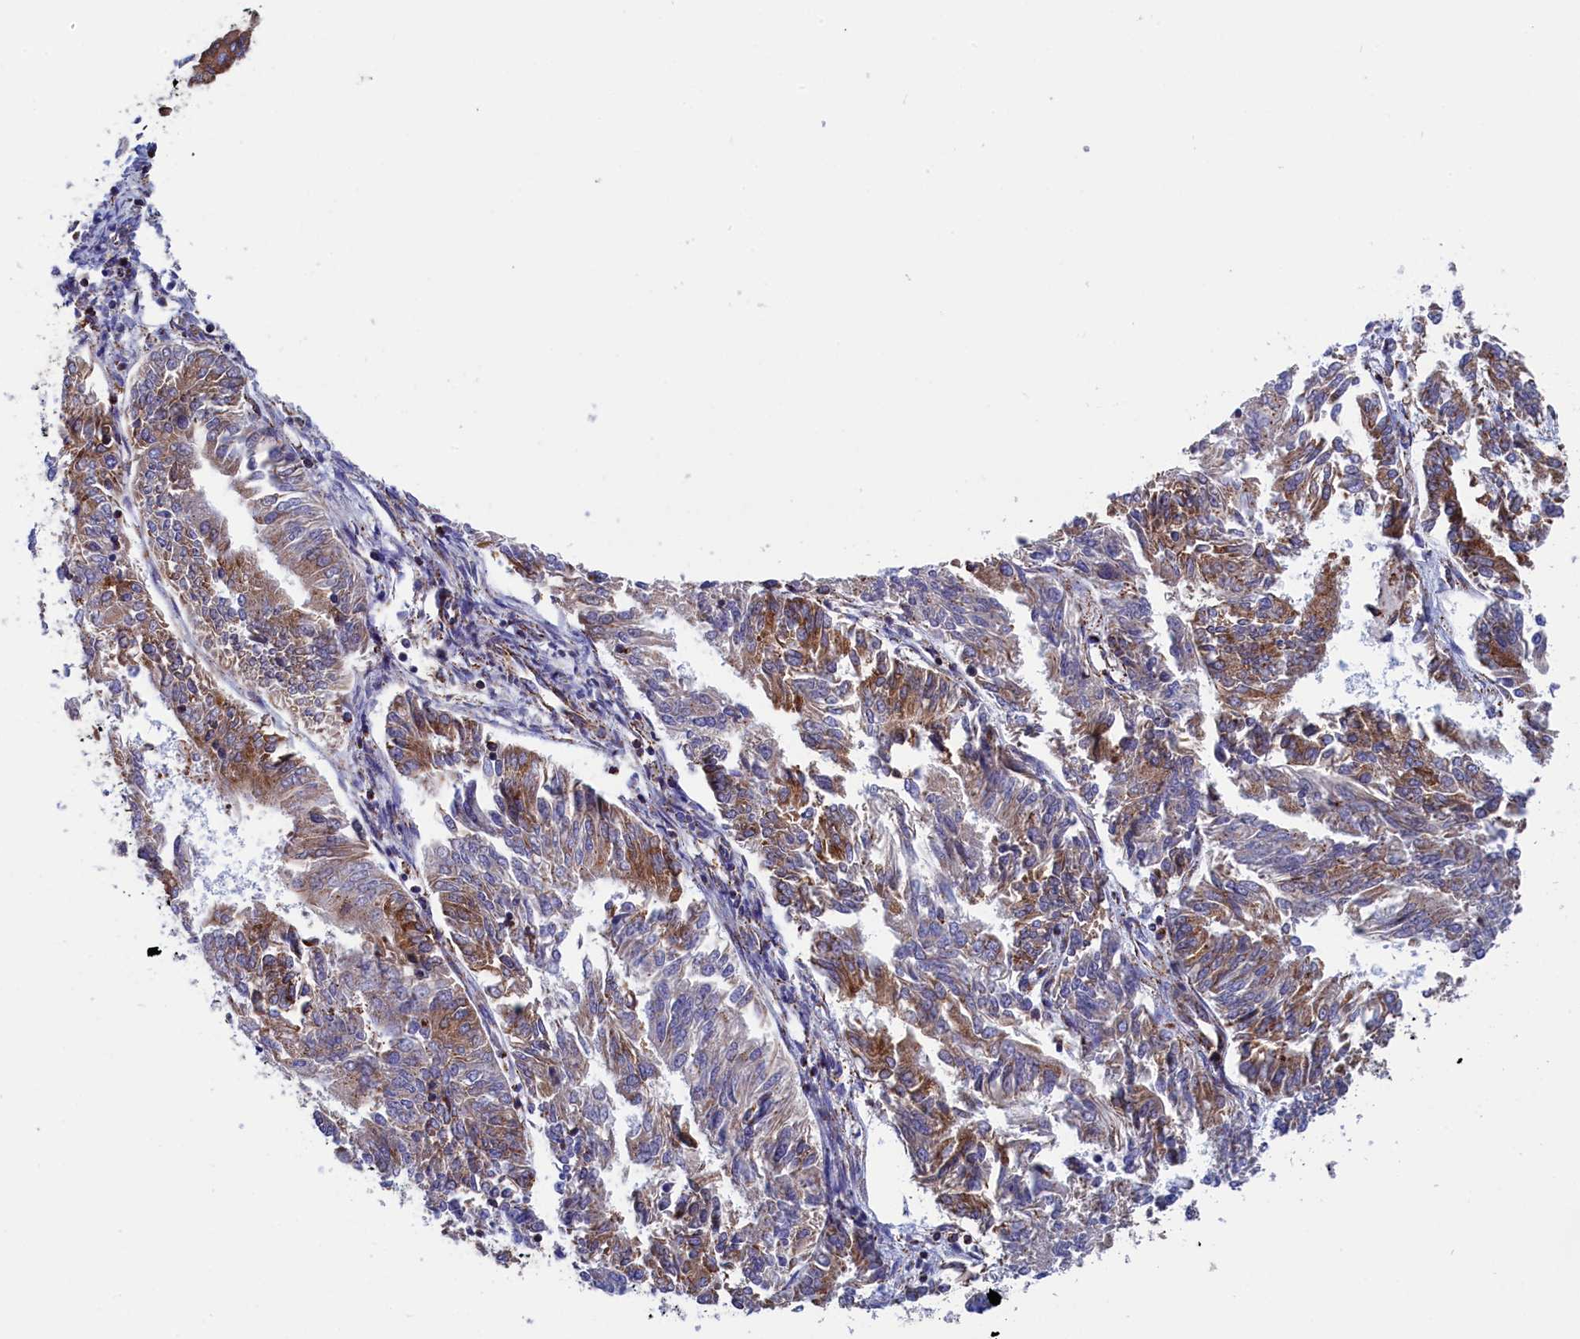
{"staining": {"intensity": "moderate", "quantity": "25%-75%", "location": "cytoplasmic/membranous"}, "tissue": "endometrial cancer", "cell_type": "Tumor cells", "image_type": "cancer", "snomed": [{"axis": "morphology", "description": "Adenocarcinoma, NOS"}, {"axis": "topography", "description": "Endometrium"}], "caption": "Immunohistochemical staining of endometrial cancer reveals medium levels of moderate cytoplasmic/membranous expression in about 25%-75% of tumor cells.", "gene": "WDR83", "patient": {"sex": "female", "age": 58}}